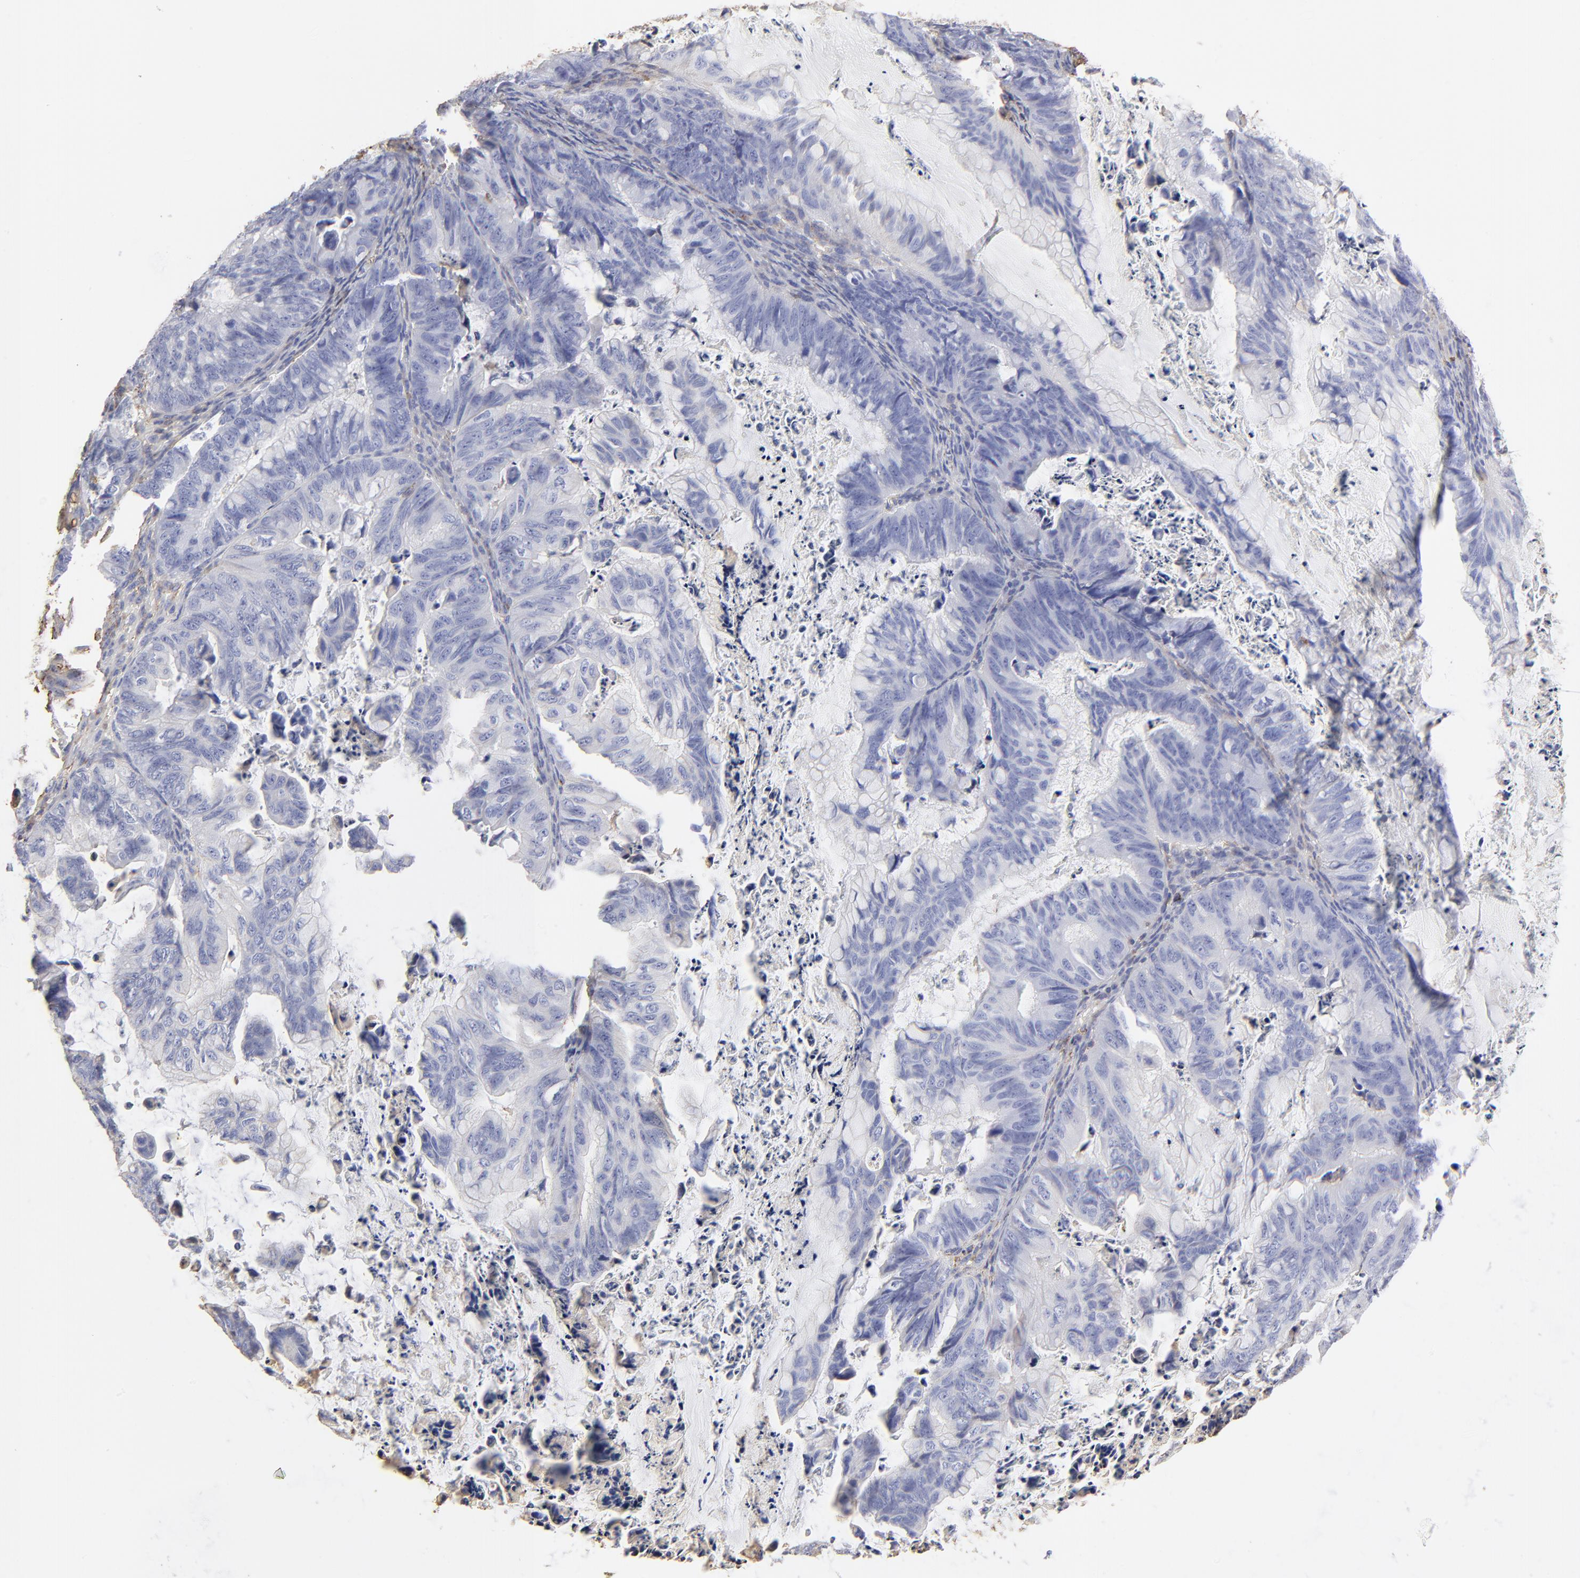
{"staining": {"intensity": "negative", "quantity": "none", "location": "none"}, "tissue": "ovarian cancer", "cell_type": "Tumor cells", "image_type": "cancer", "snomed": [{"axis": "morphology", "description": "Cystadenocarcinoma, mucinous, NOS"}, {"axis": "topography", "description": "Ovary"}], "caption": "The micrograph shows no staining of tumor cells in ovarian mucinous cystadenocarcinoma. (Brightfield microscopy of DAB (3,3'-diaminobenzidine) immunohistochemistry at high magnification).", "gene": "ANXA6", "patient": {"sex": "female", "age": 36}}